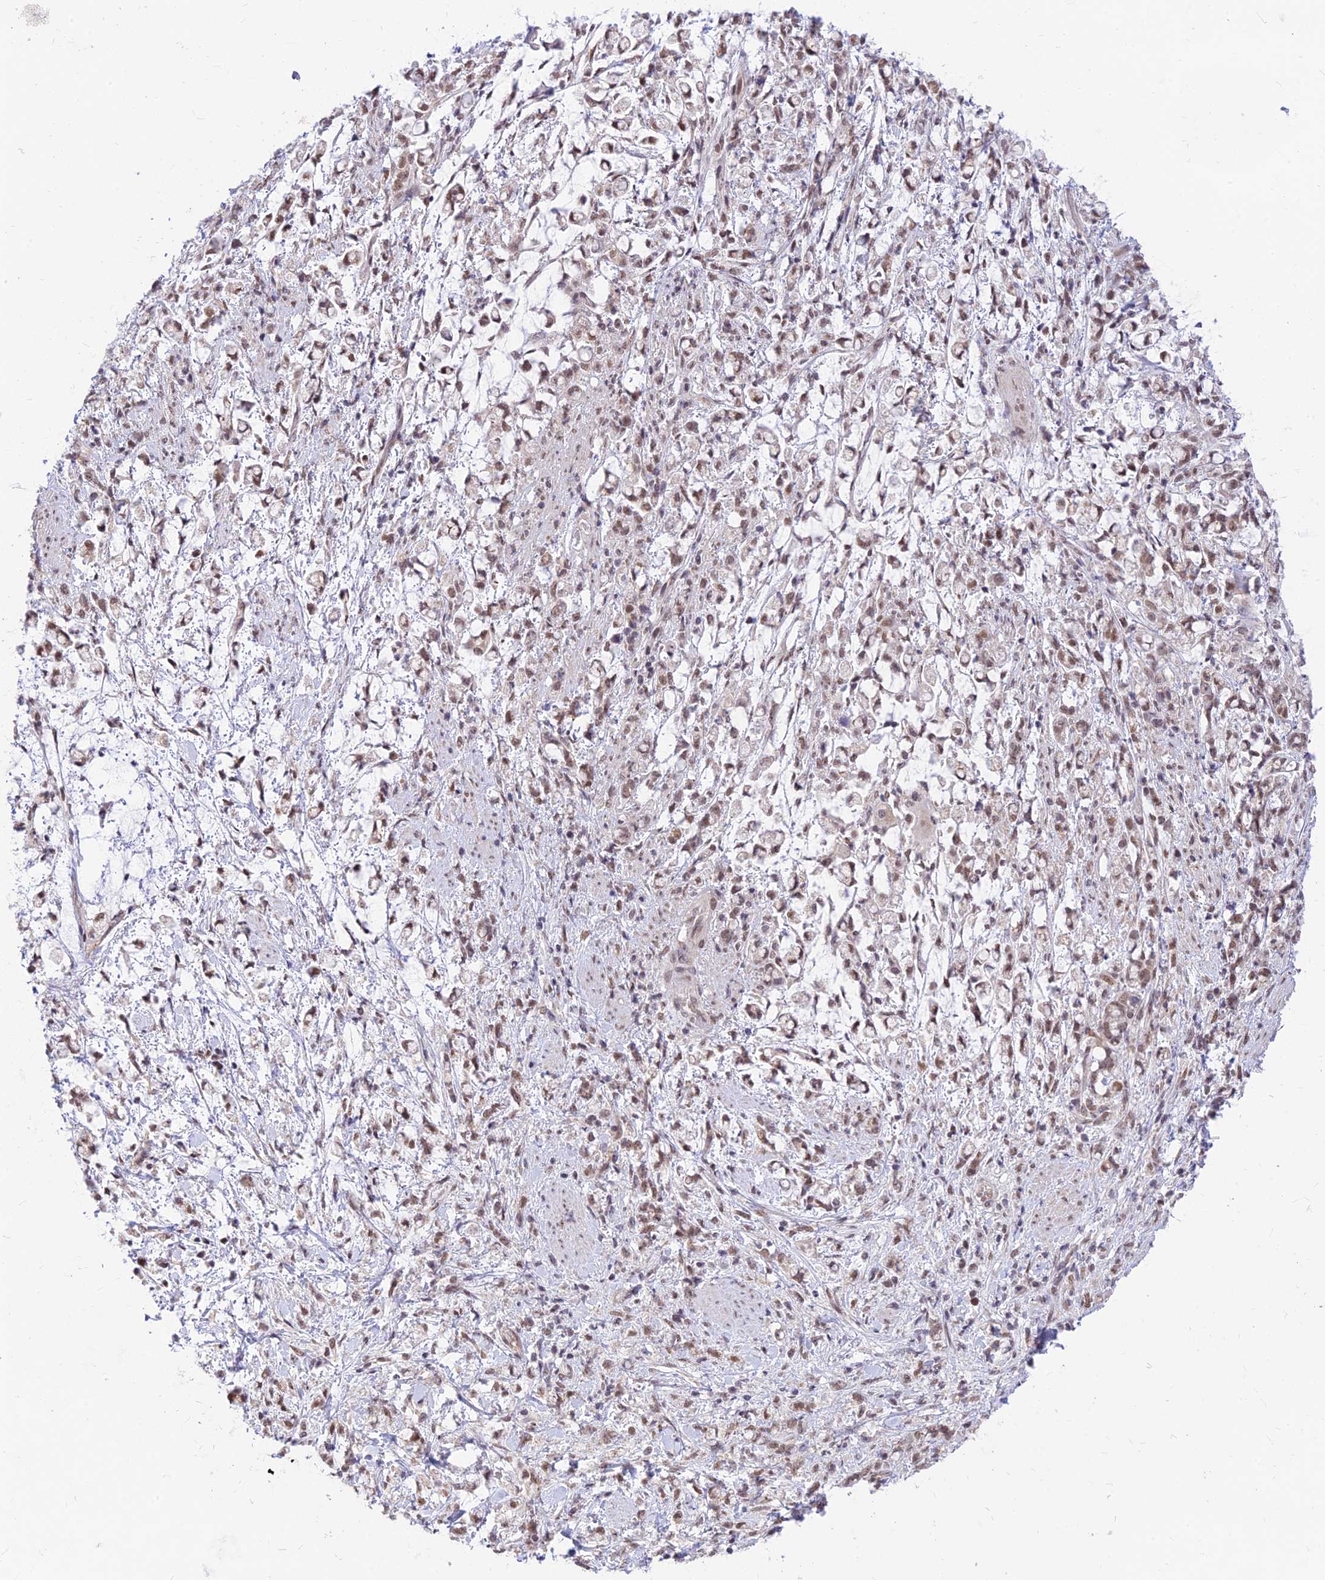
{"staining": {"intensity": "moderate", "quantity": ">75%", "location": "nuclear"}, "tissue": "stomach cancer", "cell_type": "Tumor cells", "image_type": "cancer", "snomed": [{"axis": "morphology", "description": "Adenocarcinoma, NOS"}, {"axis": "topography", "description": "Stomach"}], "caption": "Stomach cancer stained with a brown dye reveals moderate nuclear positive staining in approximately >75% of tumor cells.", "gene": "MICOS13", "patient": {"sex": "female", "age": 60}}